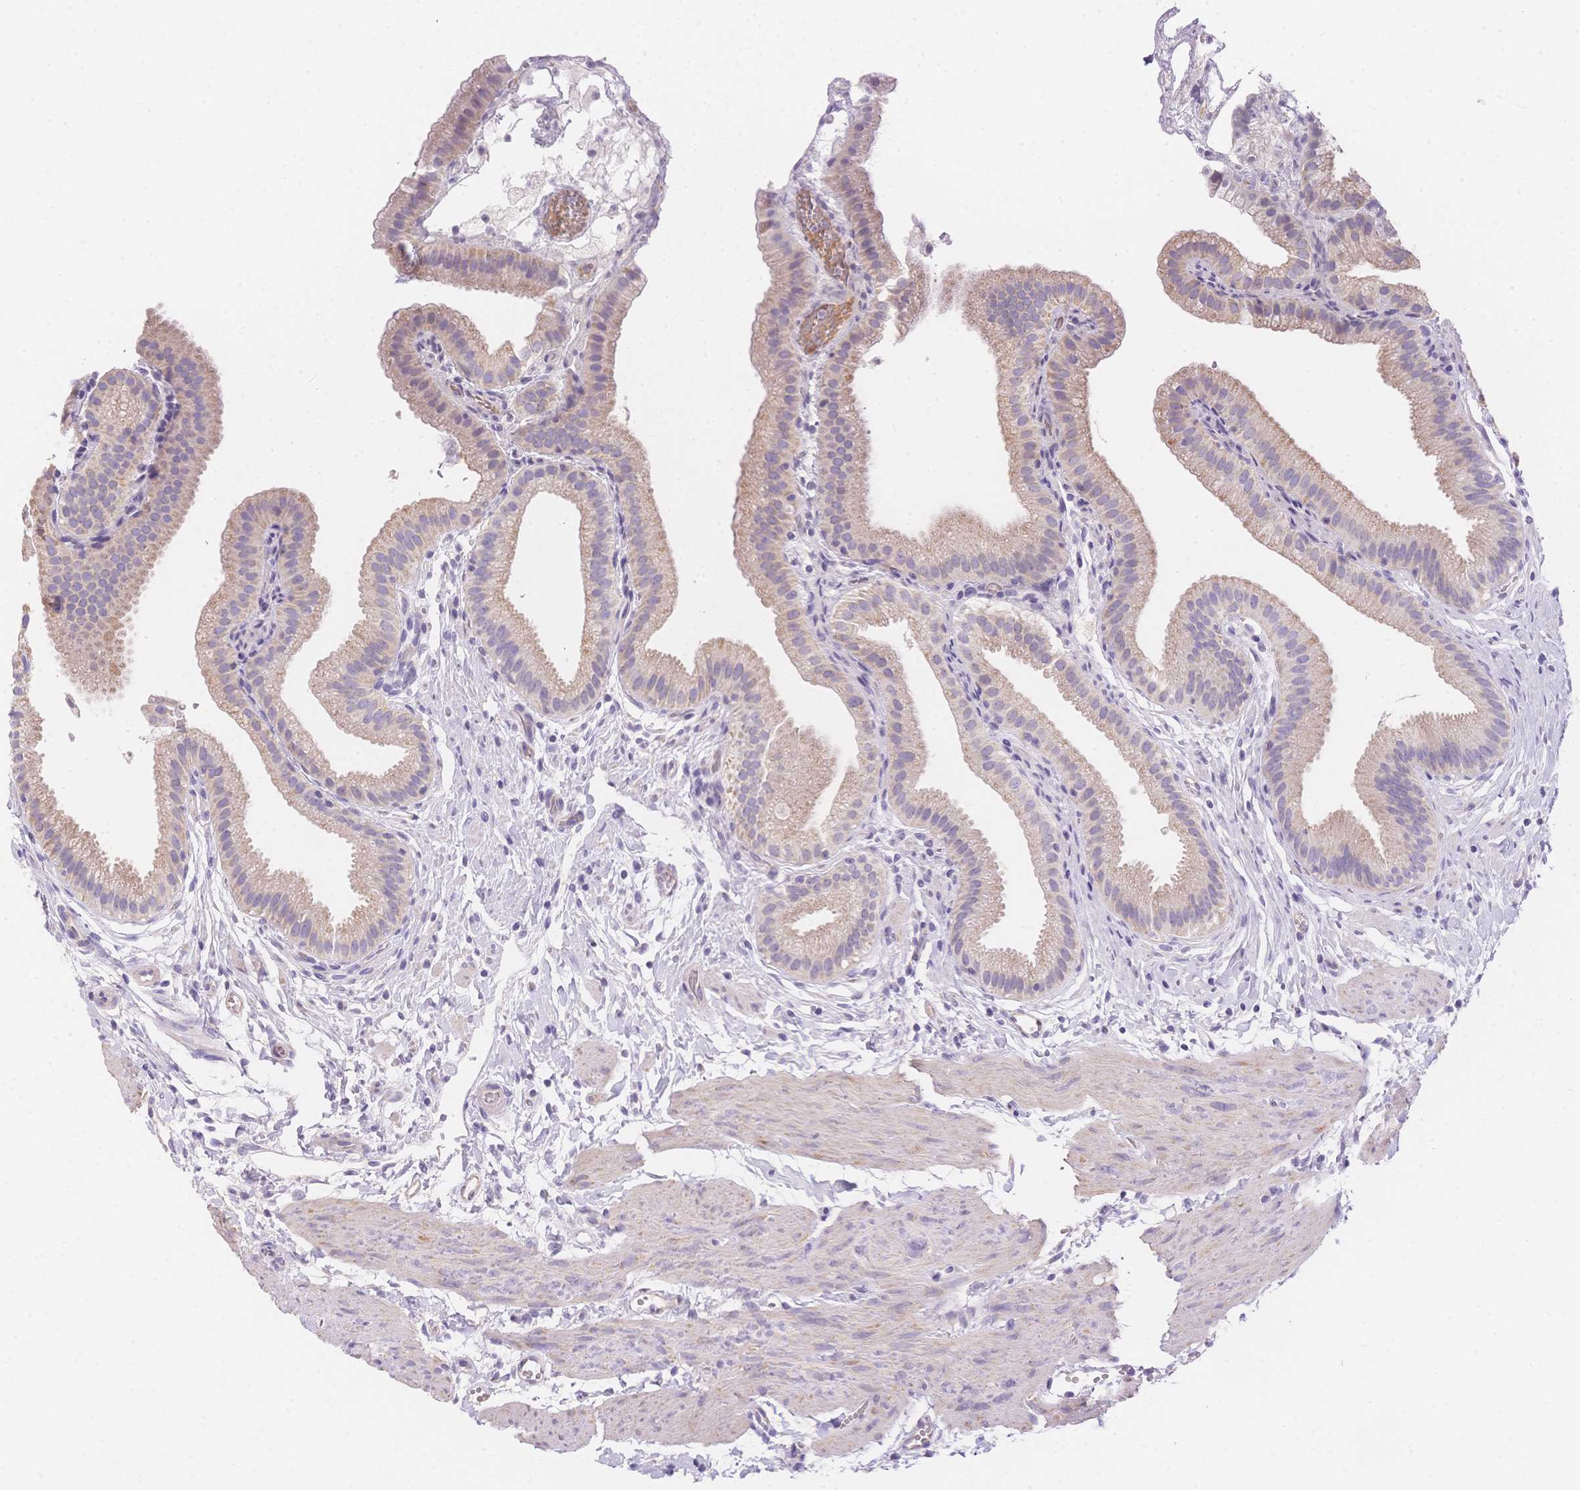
{"staining": {"intensity": "weak", "quantity": ">75%", "location": "cytoplasmic/membranous"}, "tissue": "gallbladder", "cell_type": "Glandular cells", "image_type": "normal", "snomed": [{"axis": "morphology", "description": "Normal tissue, NOS"}, {"axis": "topography", "description": "Gallbladder"}], "caption": "High-magnification brightfield microscopy of unremarkable gallbladder stained with DAB (brown) and counterstained with hematoxylin (blue). glandular cells exhibit weak cytoplasmic/membranous positivity is present in approximately>75% of cells. (DAB IHC with brightfield microscopy, high magnification).", "gene": "SMYD1", "patient": {"sex": "female", "age": 63}}